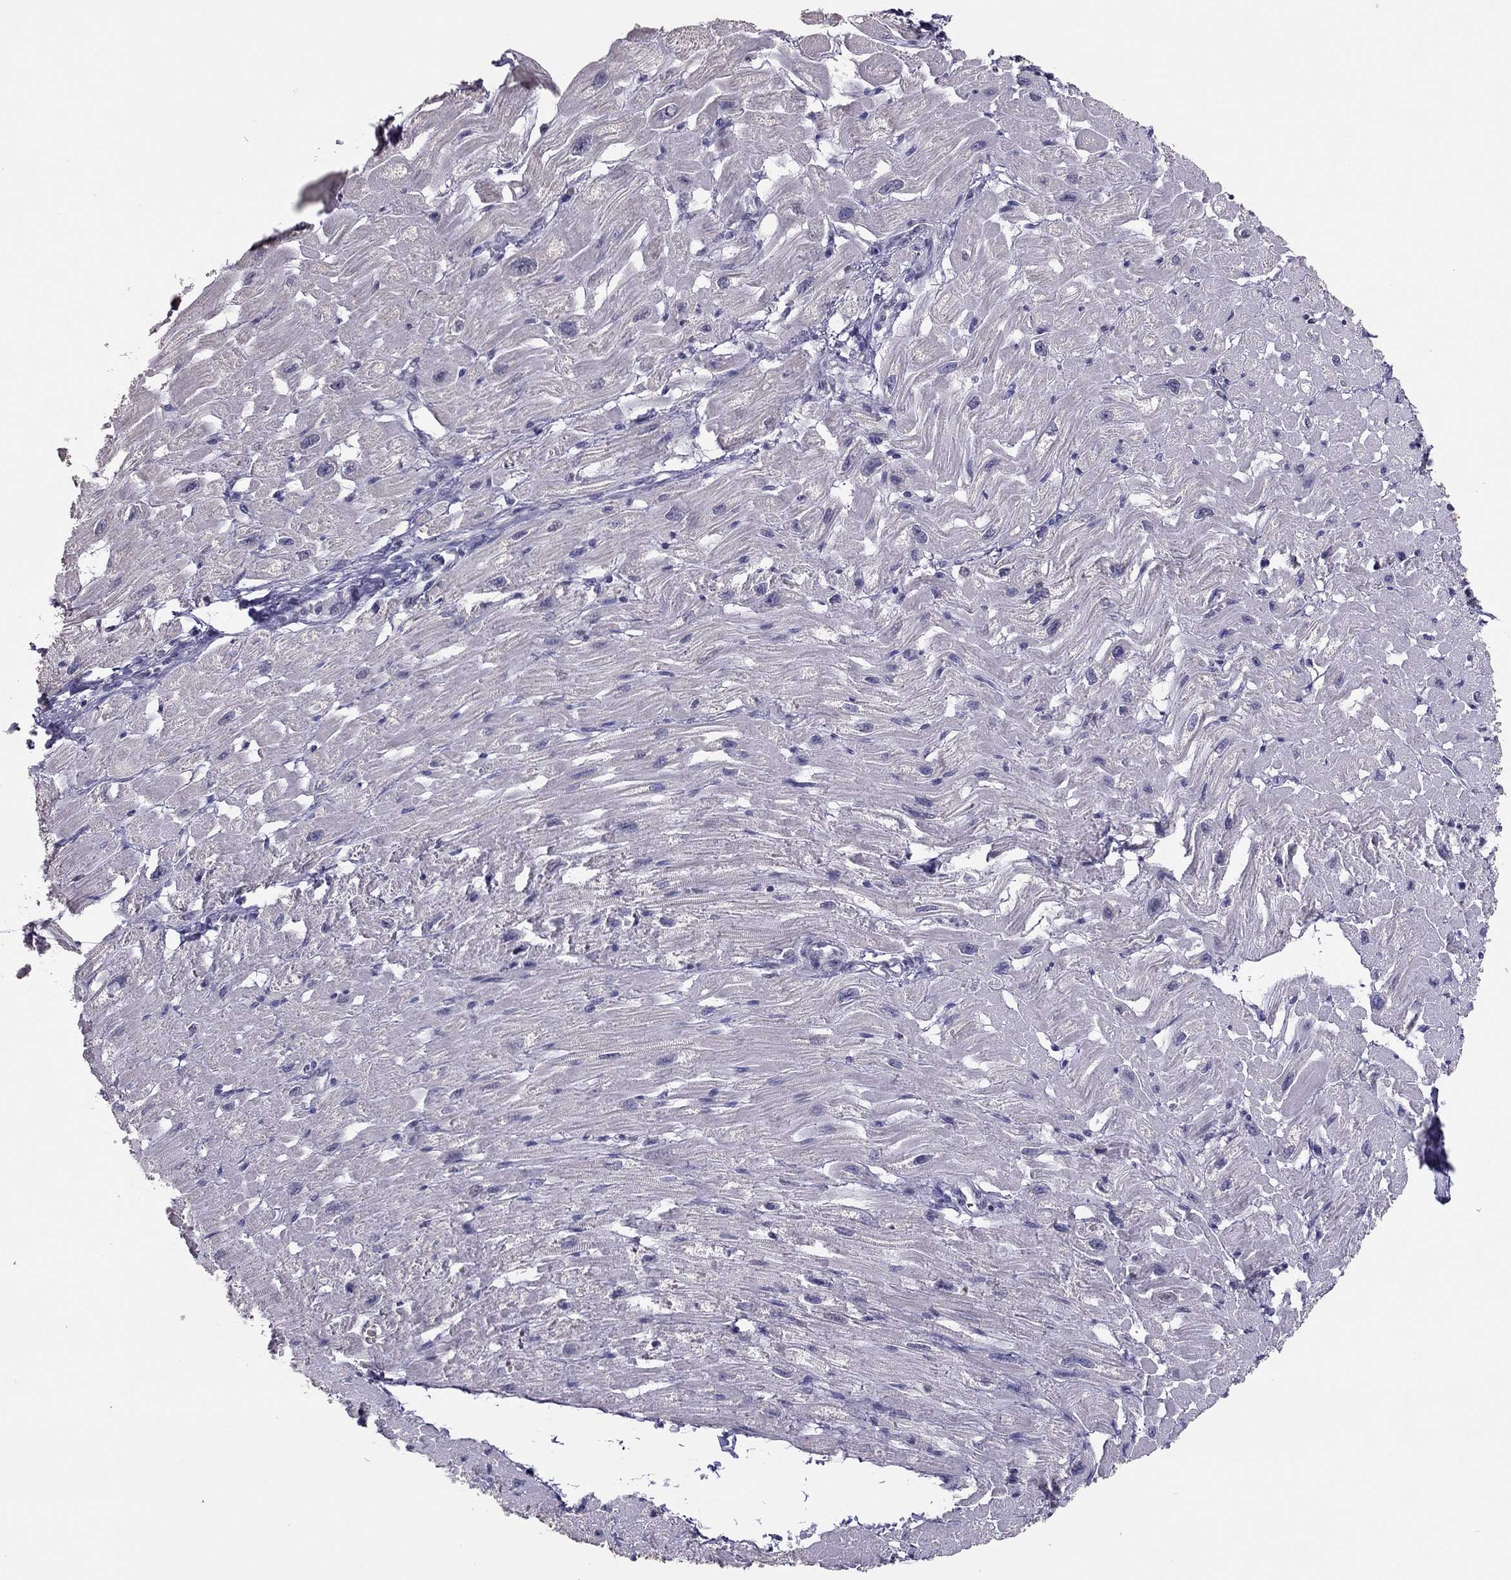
{"staining": {"intensity": "negative", "quantity": "none", "location": "none"}, "tissue": "heart muscle", "cell_type": "Cardiomyocytes", "image_type": "normal", "snomed": [{"axis": "morphology", "description": "Normal tissue, NOS"}, {"axis": "topography", "description": "Heart"}], "caption": "Heart muscle was stained to show a protein in brown. There is no significant positivity in cardiomyocytes. Nuclei are stained in blue.", "gene": "TSHB", "patient": {"sex": "male", "age": 66}}